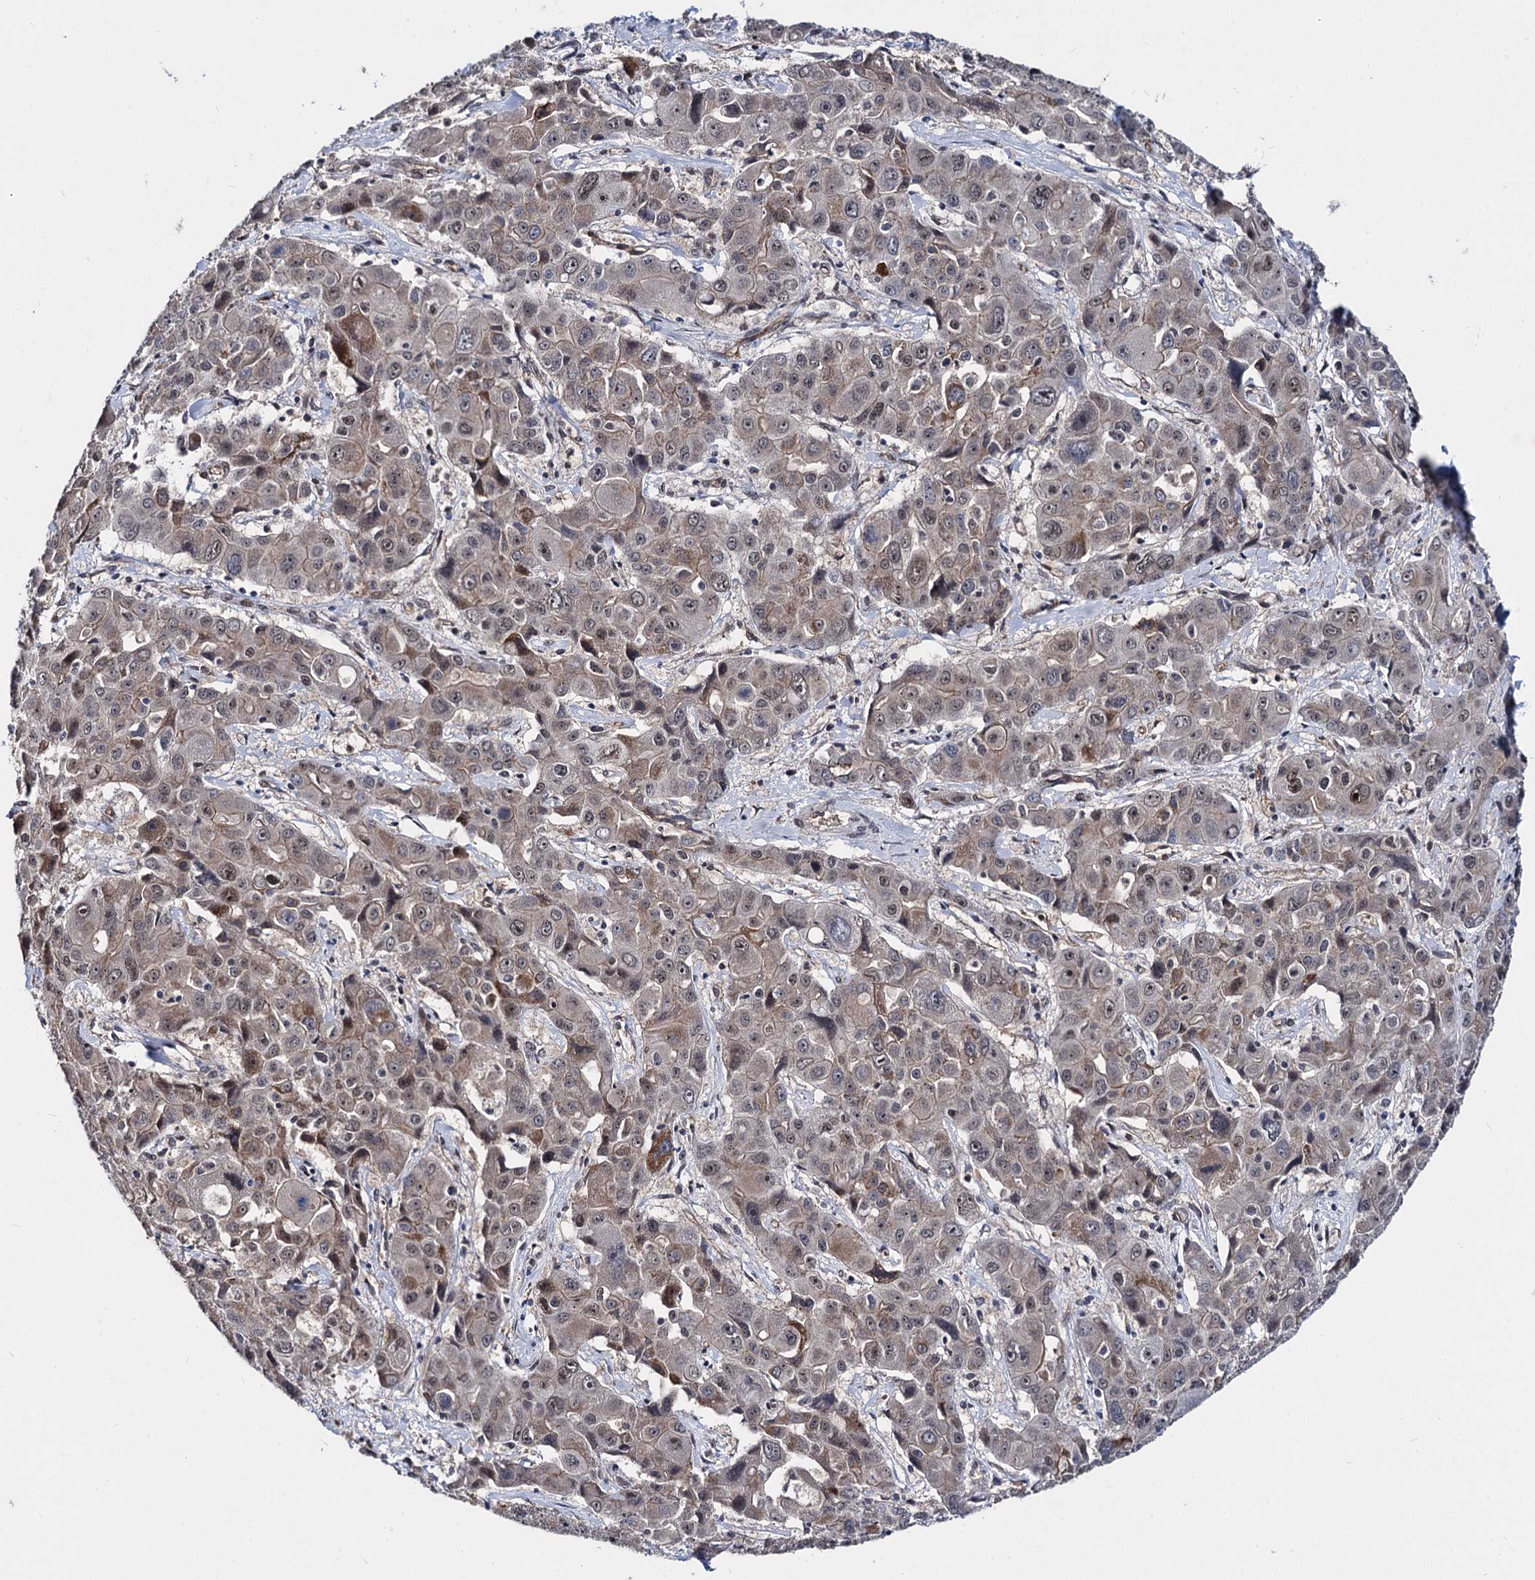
{"staining": {"intensity": "weak", "quantity": ">75%", "location": "cytoplasmic/membranous,nuclear"}, "tissue": "liver cancer", "cell_type": "Tumor cells", "image_type": "cancer", "snomed": [{"axis": "morphology", "description": "Cholangiocarcinoma"}, {"axis": "topography", "description": "Liver"}], "caption": "Immunohistochemical staining of liver cancer displays weak cytoplasmic/membranous and nuclear protein positivity in about >75% of tumor cells. (Stains: DAB in brown, nuclei in blue, Microscopy: brightfield microscopy at high magnification).", "gene": "GALNT11", "patient": {"sex": "male", "age": 67}}